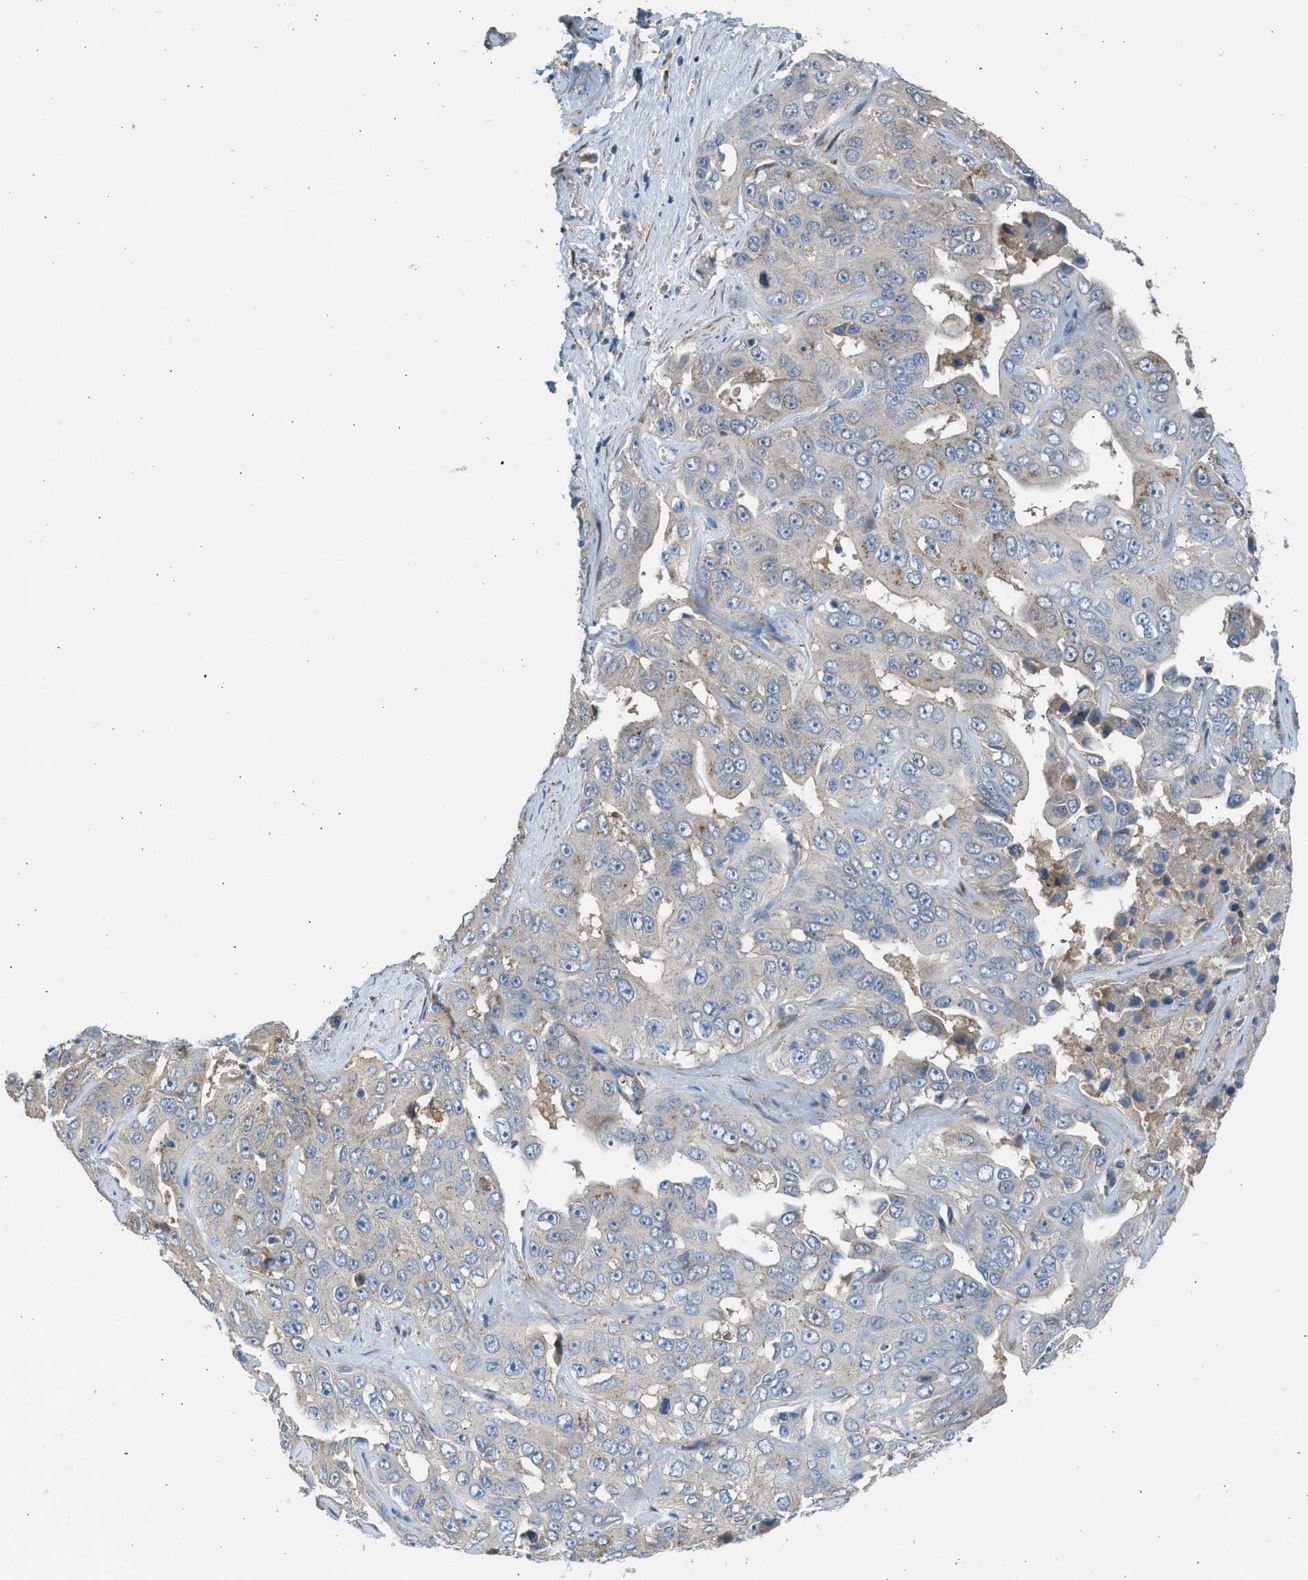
{"staining": {"intensity": "negative", "quantity": "none", "location": "none"}, "tissue": "liver cancer", "cell_type": "Tumor cells", "image_type": "cancer", "snomed": [{"axis": "morphology", "description": "Cholangiocarcinoma"}, {"axis": "topography", "description": "Liver"}], "caption": "Tumor cells are negative for brown protein staining in liver cancer (cholangiocarcinoma).", "gene": "PCNX3", "patient": {"sex": "female", "age": 52}}